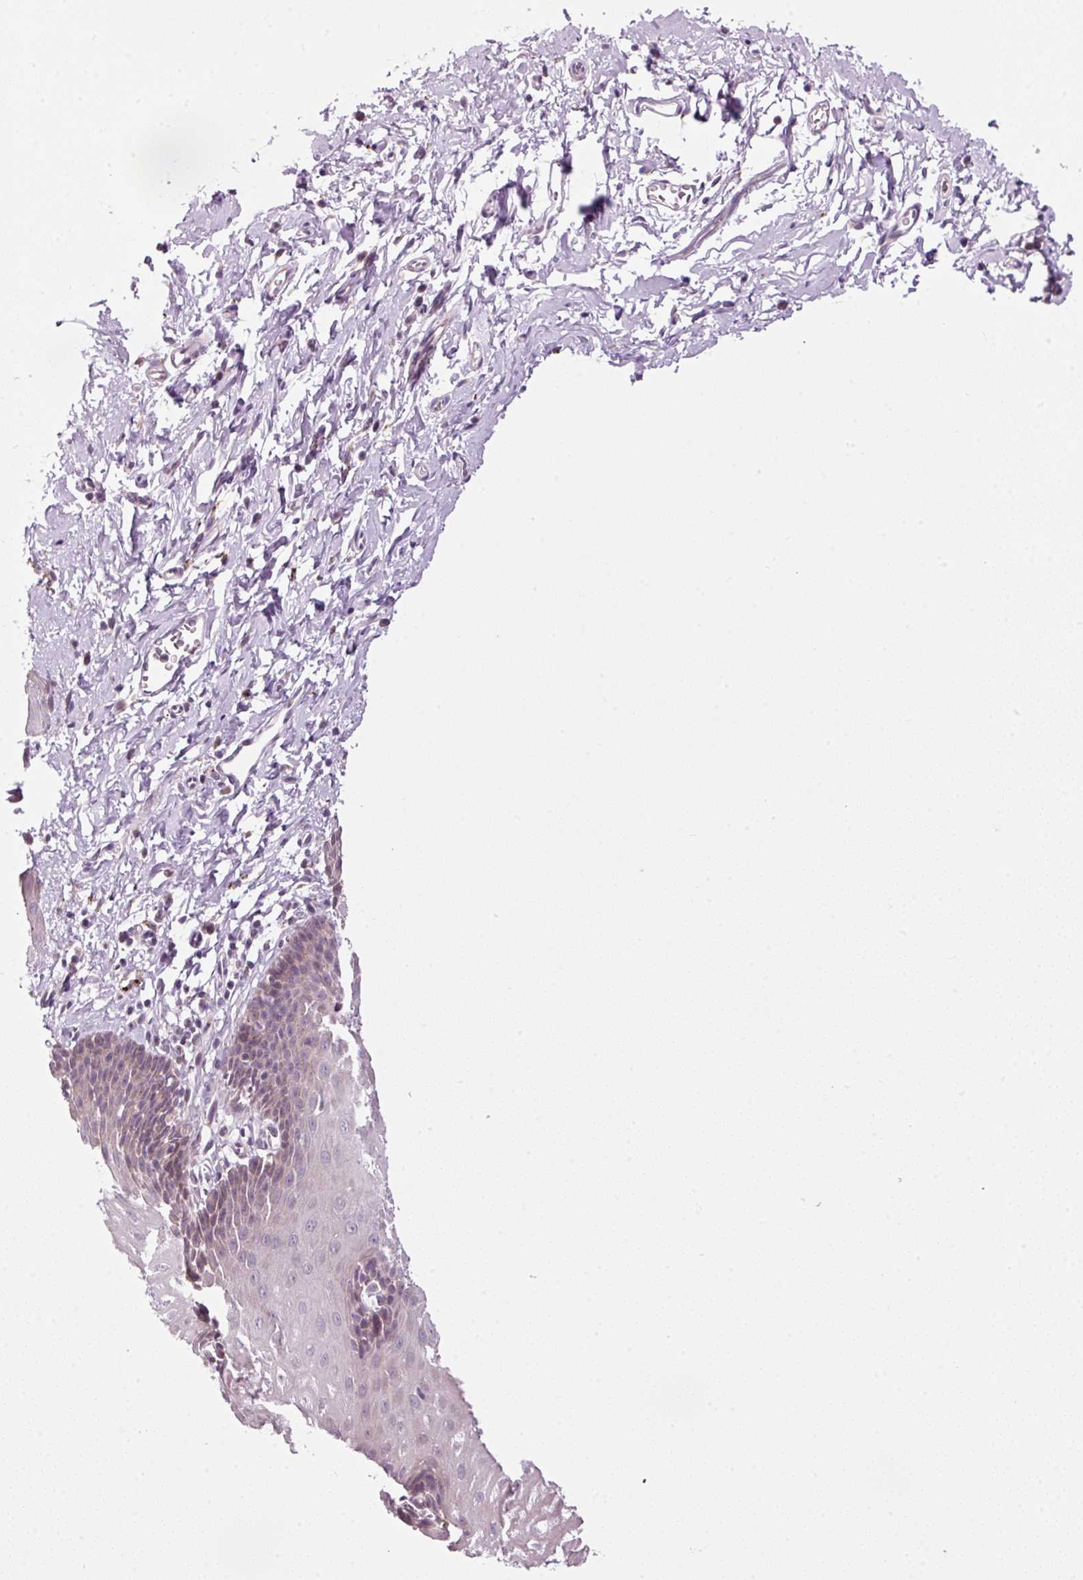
{"staining": {"intensity": "weak", "quantity": "<25%", "location": "cytoplasmic/membranous"}, "tissue": "esophagus", "cell_type": "Squamous epithelial cells", "image_type": "normal", "snomed": [{"axis": "morphology", "description": "Normal tissue, NOS"}, {"axis": "topography", "description": "Esophagus"}], "caption": "IHC image of unremarkable human esophagus stained for a protein (brown), which shows no positivity in squamous epithelial cells. (DAB IHC, high magnification).", "gene": "ZNF639", "patient": {"sex": "male", "age": 70}}